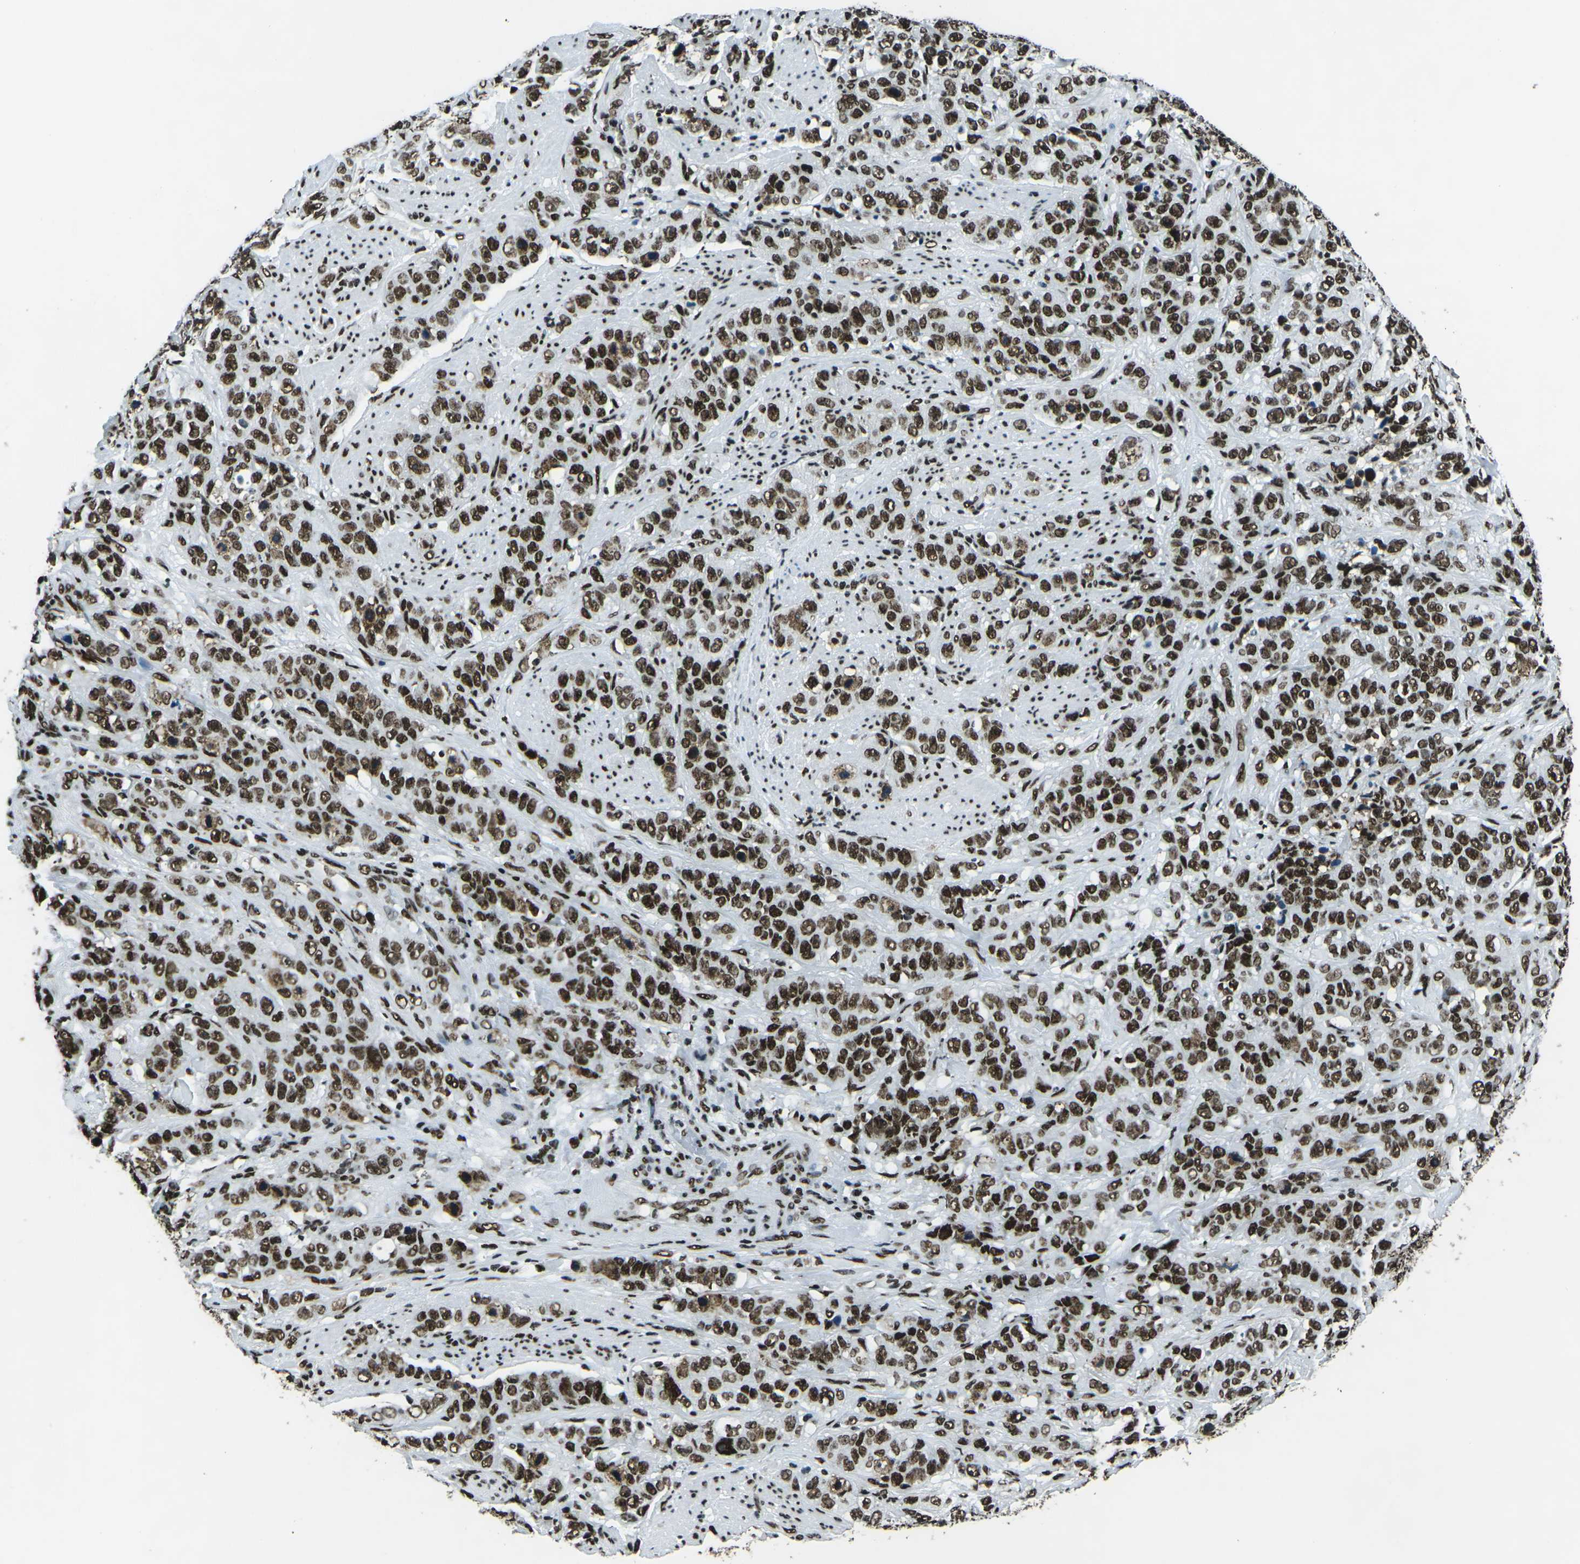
{"staining": {"intensity": "strong", "quantity": ">75%", "location": "nuclear"}, "tissue": "stomach cancer", "cell_type": "Tumor cells", "image_type": "cancer", "snomed": [{"axis": "morphology", "description": "Adenocarcinoma, NOS"}, {"axis": "topography", "description": "Stomach"}], "caption": "Human adenocarcinoma (stomach) stained with a brown dye reveals strong nuclear positive staining in approximately >75% of tumor cells.", "gene": "HNRNPL", "patient": {"sex": "male", "age": 48}}